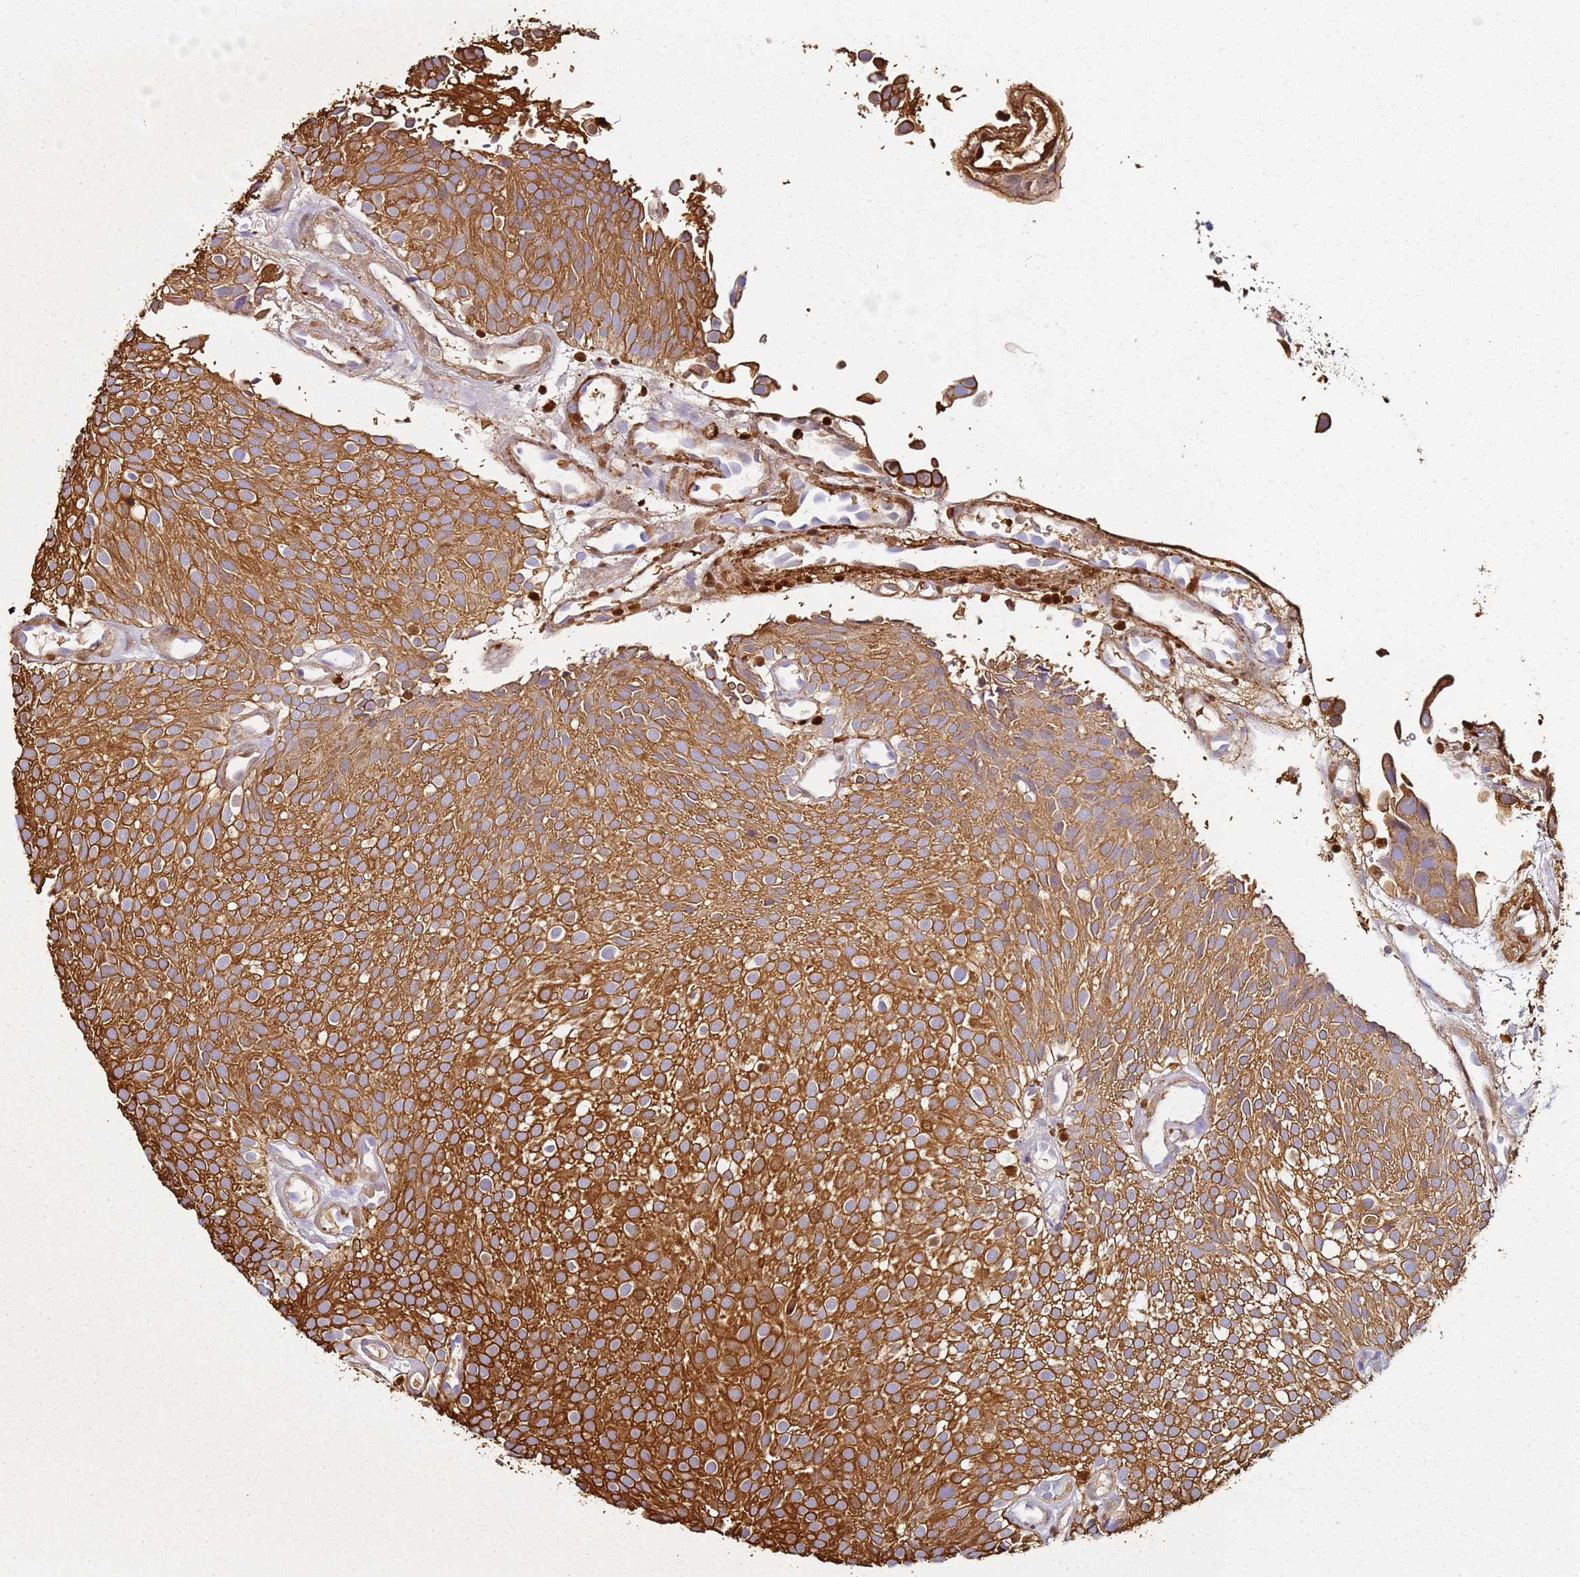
{"staining": {"intensity": "strong", "quantity": ">75%", "location": "cytoplasmic/membranous"}, "tissue": "urothelial cancer", "cell_type": "Tumor cells", "image_type": "cancer", "snomed": [{"axis": "morphology", "description": "Urothelial carcinoma, Low grade"}, {"axis": "topography", "description": "Urinary bladder"}], "caption": "The image displays staining of urothelial carcinoma (low-grade), revealing strong cytoplasmic/membranous protein positivity (brown color) within tumor cells.", "gene": "S100A4", "patient": {"sex": "male", "age": 78}}